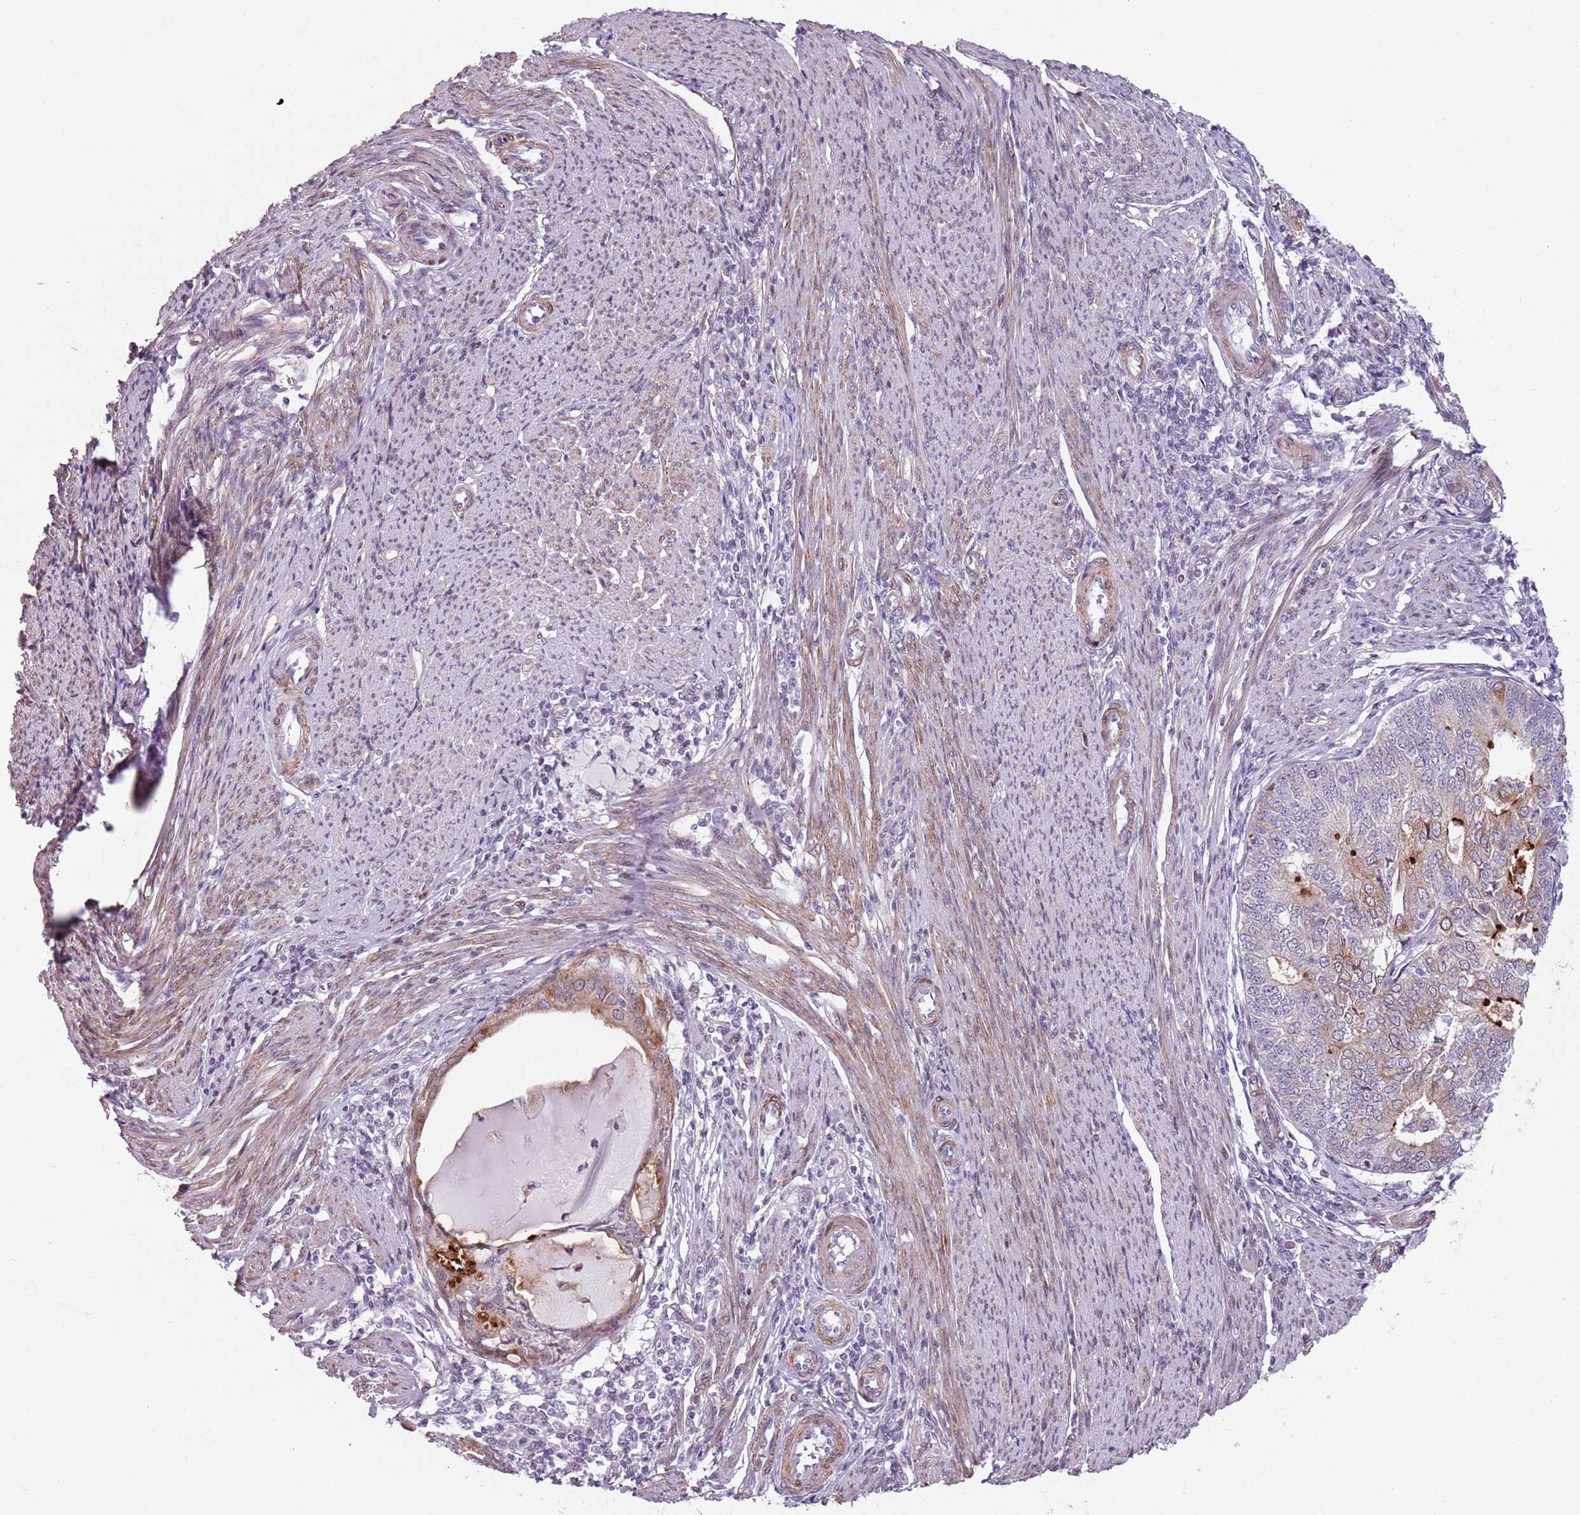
{"staining": {"intensity": "moderate", "quantity": "25%-75%", "location": "cytoplasmic/membranous"}, "tissue": "endometrial cancer", "cell_type": "Tumor cells", "image_type": "cancer", "snomed": [{"axis": "morphology", "description": "Adenocarcinoma, NOS"}, {"axis": "topography", "description": "Endometrium"}], "caption": "The micrograph demonstrates a brown stain indicating the presence of a protein in the cytoplasmic/membranous of tumor cells in endometrial adenocarcinoma.", "gene": "TMC4", "patient": {"sex": "female", "age": 57}}